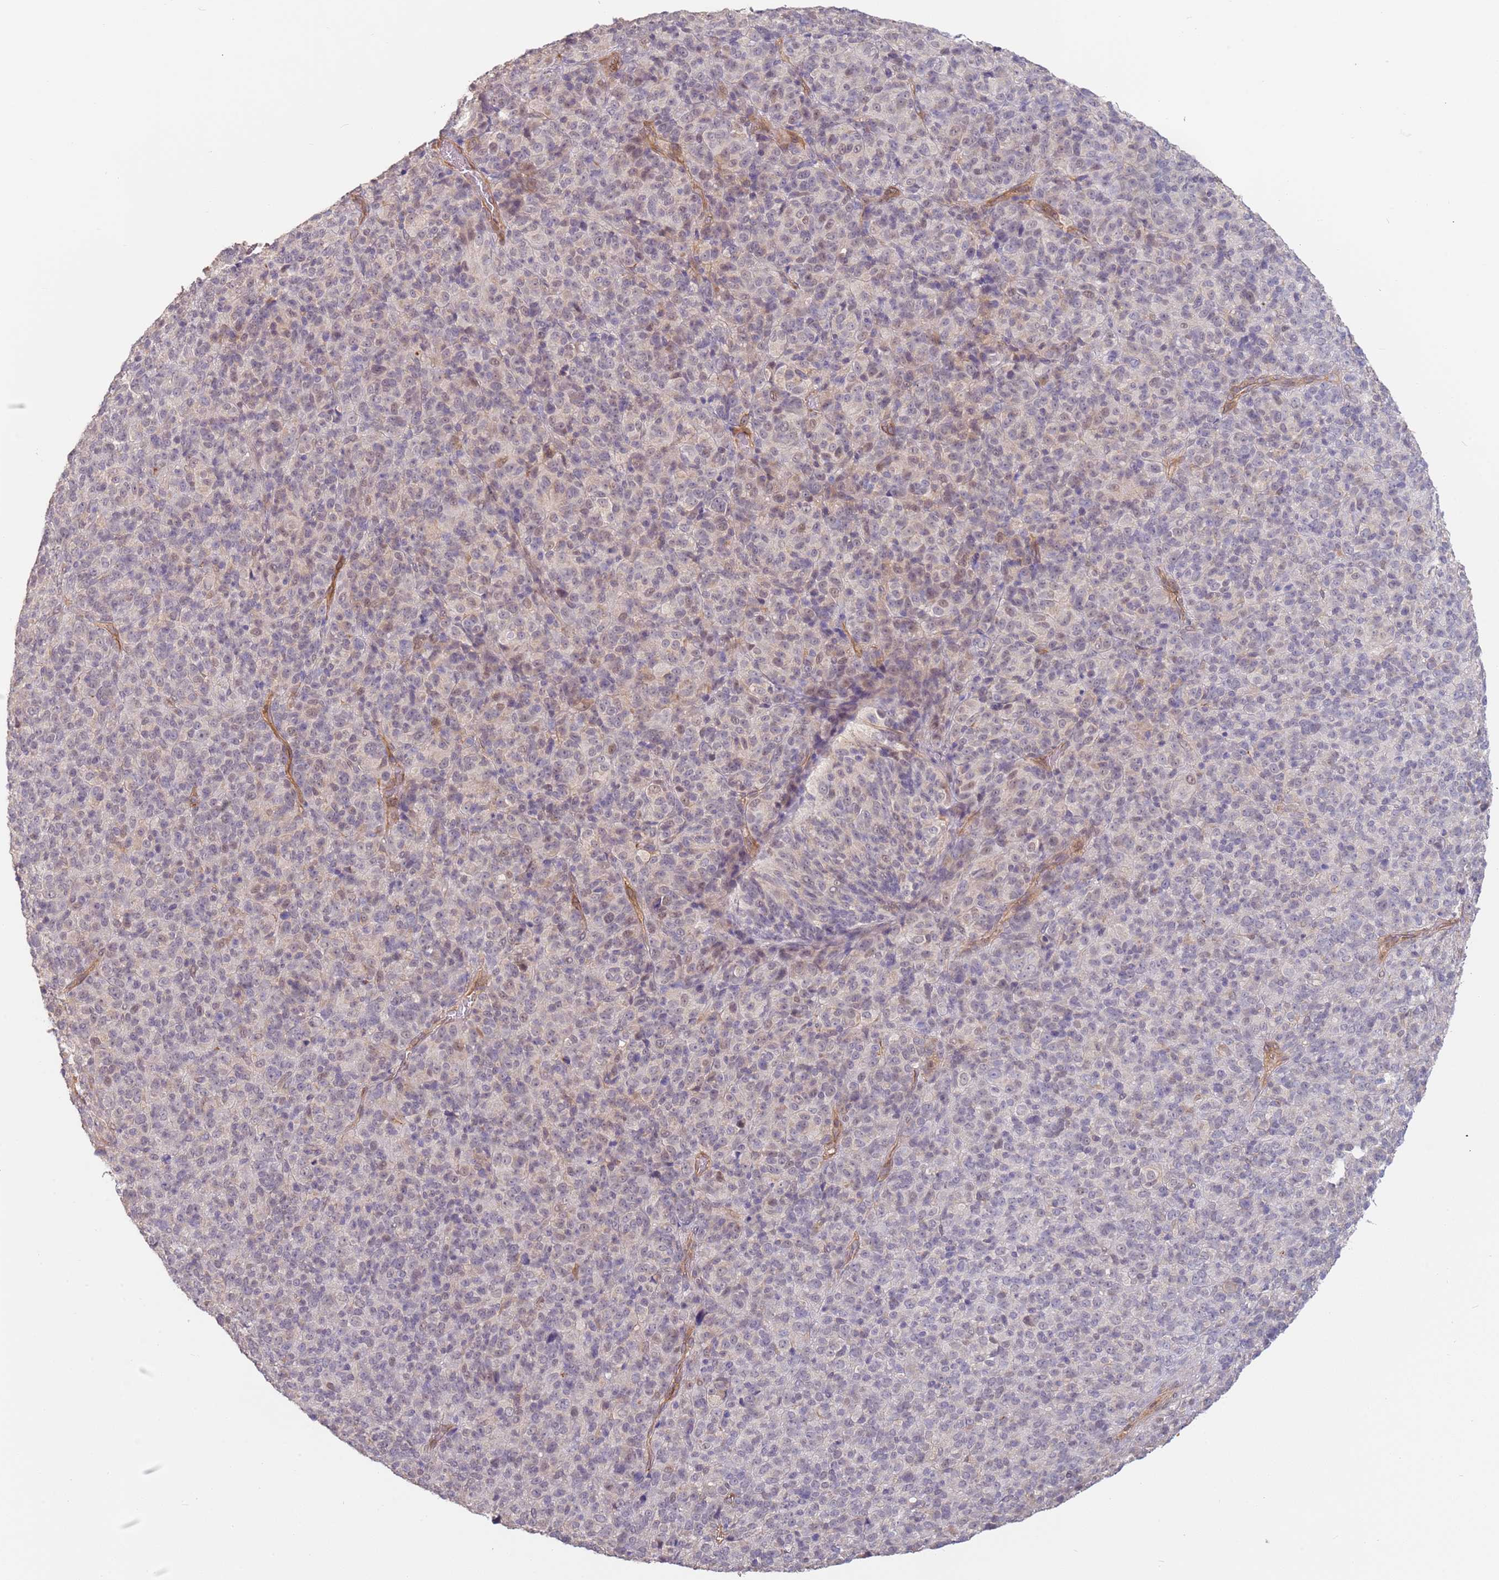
{"staining": {"intensity": "negative", "quantity": "none", "location": "none"}, "tissue": "melanoma", "cell_type": "Tumor cells", "image_type": "cancer", "snomed": [{"axis": "morphology", "description": "Malignant melanoma, Metastatic site"}, {"axis": "topography", "description": "Brain"}], "caption": "Histopathology image shows no significant protein positivity in tumor cells of melanoma.", "gene": "WDR93", "patient": {"sex": "female", "age": 56}}